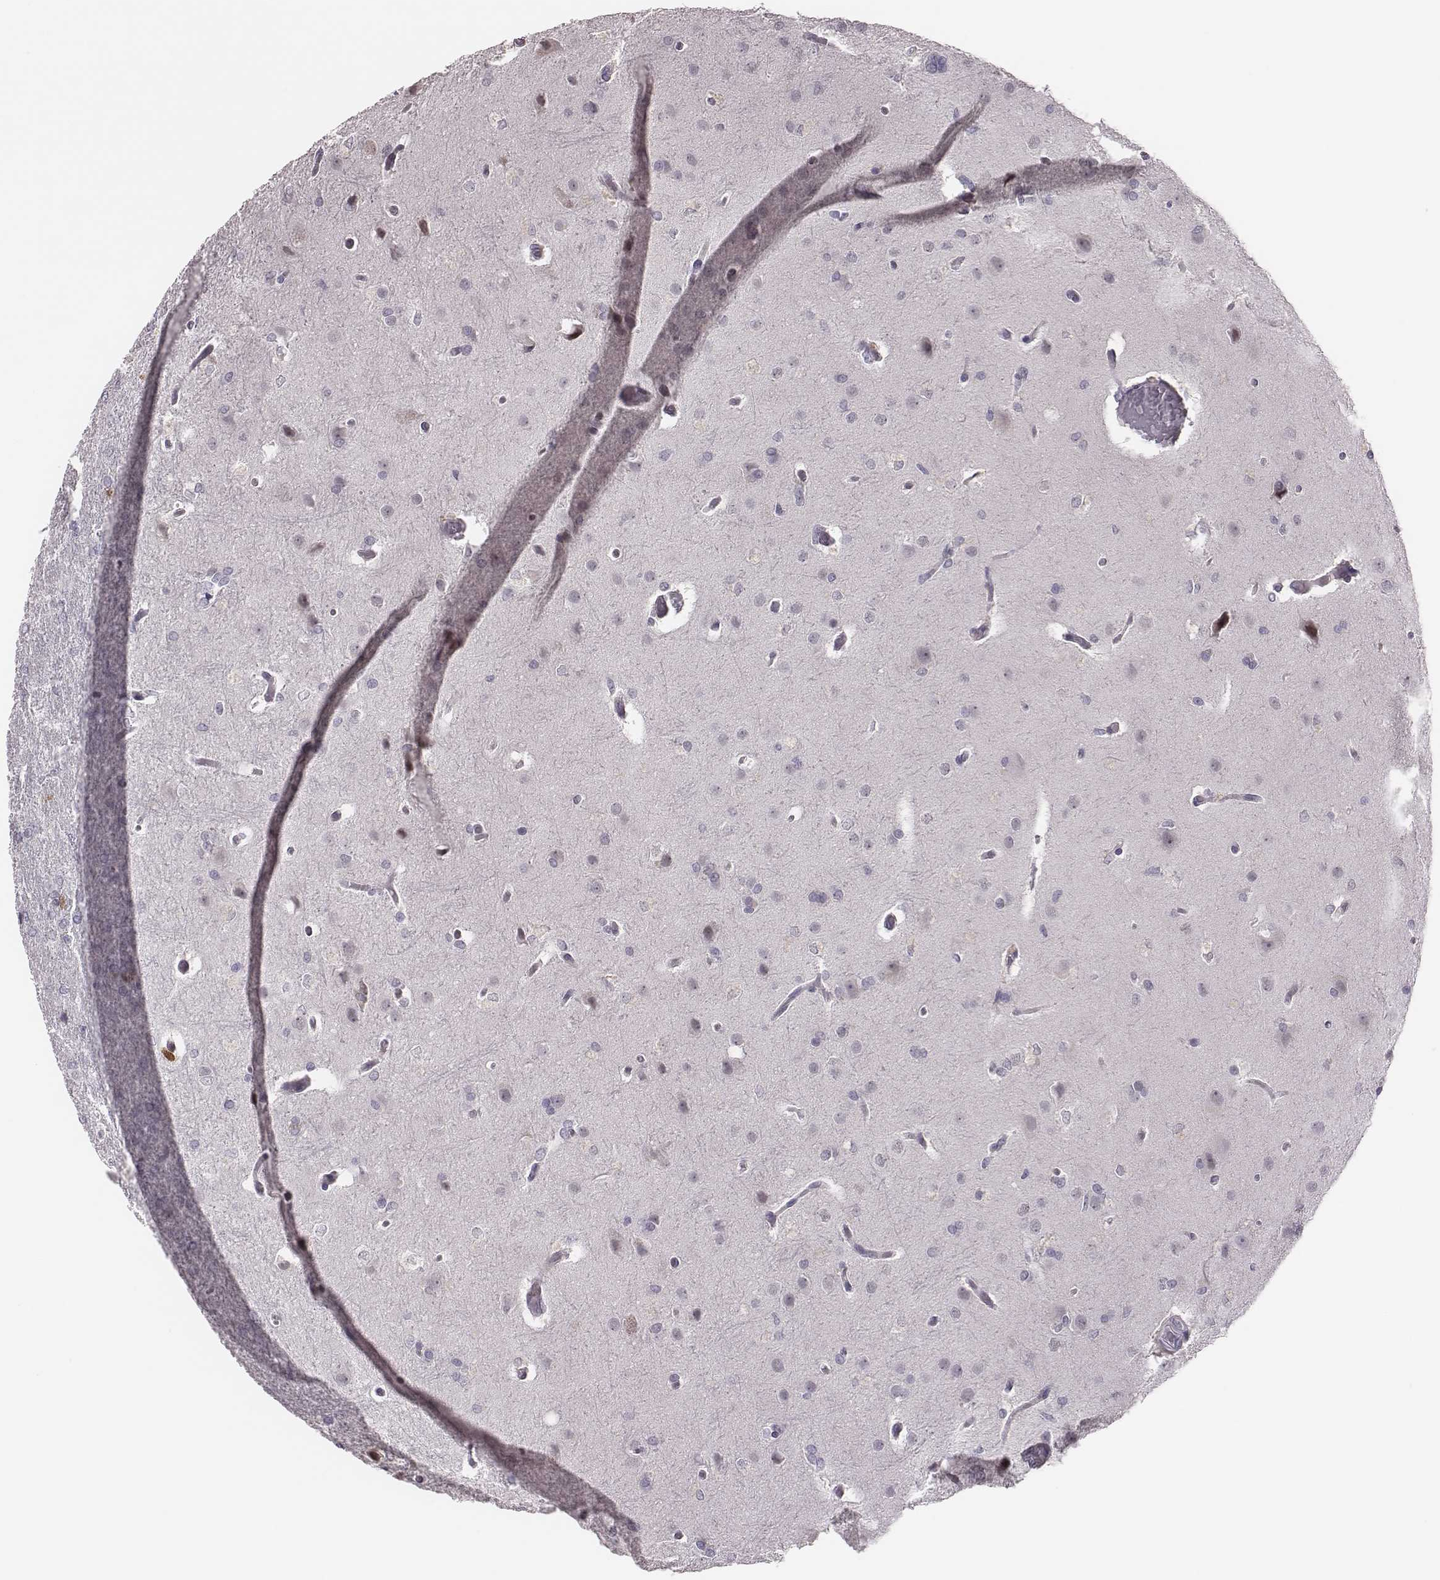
{"staining": {"intensity": "negative", "quantity": "none", "location": "none"}, "tissue": "glioma", "cell_type": "Tumor cells", "image_type": "cancer", "snomed": [{"axis": "morphology", "description": "Glioma, malignant, High grade"}, {"axis": "topography", "description": "Brain"}], "caption": "Immunohistochemistry (IHC) of malignant glioma (high-grade) displays no staining in tumor cells.", "gene": "PBK", "patient": {"sex": "male", "age": 68}}